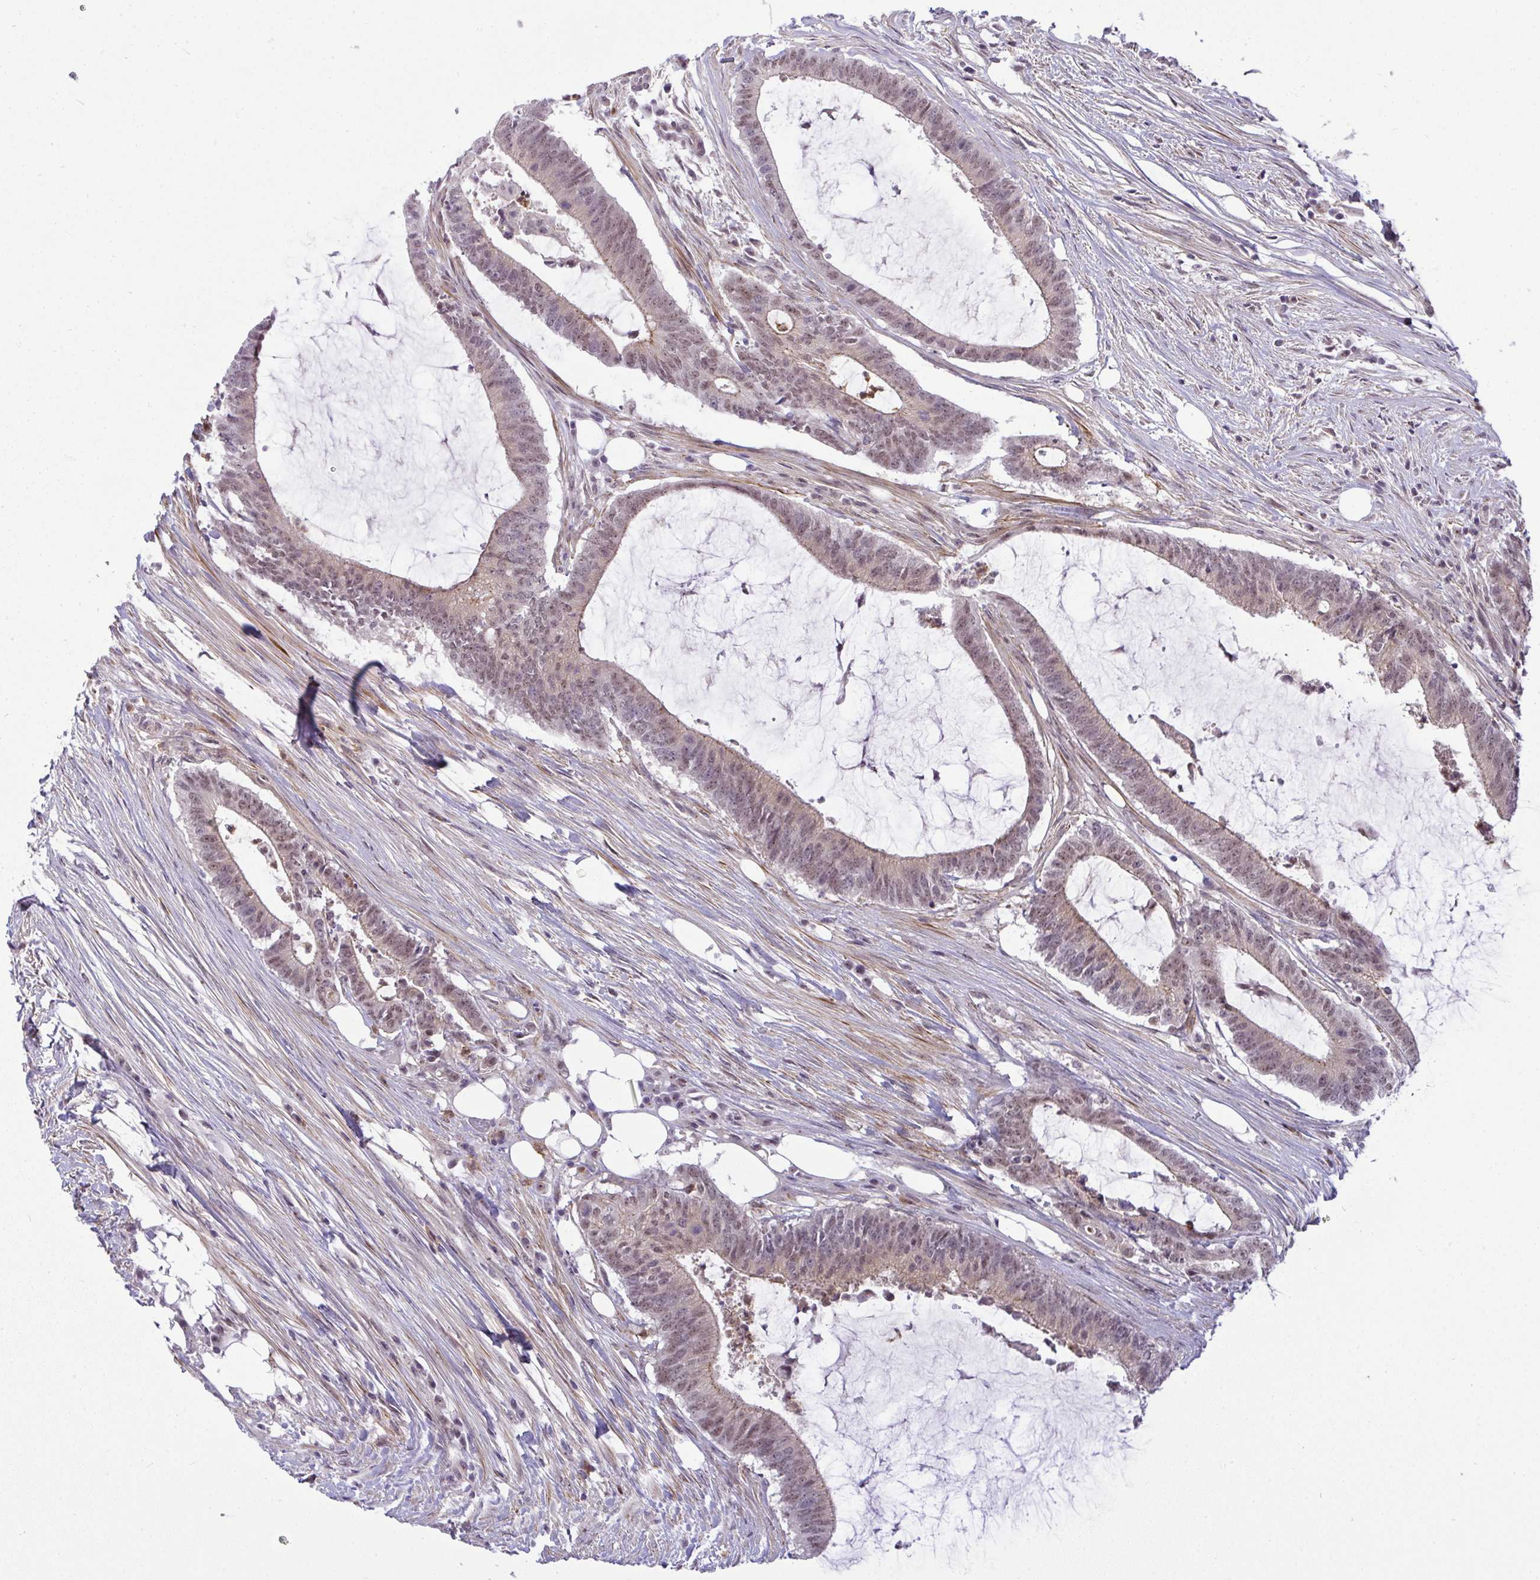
{"staining": {"intensity": "weak", "quantity": ">75%", "location": "cytoplasmic/membranous,nuclear"}, "tissue": "colorectal cancer", "cell_type": "Tumor cells", "image_type": "cancer", "snomed": [{"axis": "morphology", "description": "Adenocarcinoma, NOS"}, {"axis": "topography", "description": "Colon"}], "caption": "Colorectal adenocarcinoma stained for a protein exhibits weak cytoplasmic/membranous and nuclear positivity in tumor cells. (Stains: DAB (3,3'-diaminobenzidine) in brown, nuclei in blue, Microscopy: brightfield microscopy at high magnification).", "gene": "DZIP1", "patient": {"sex": "female", "age": 43}}